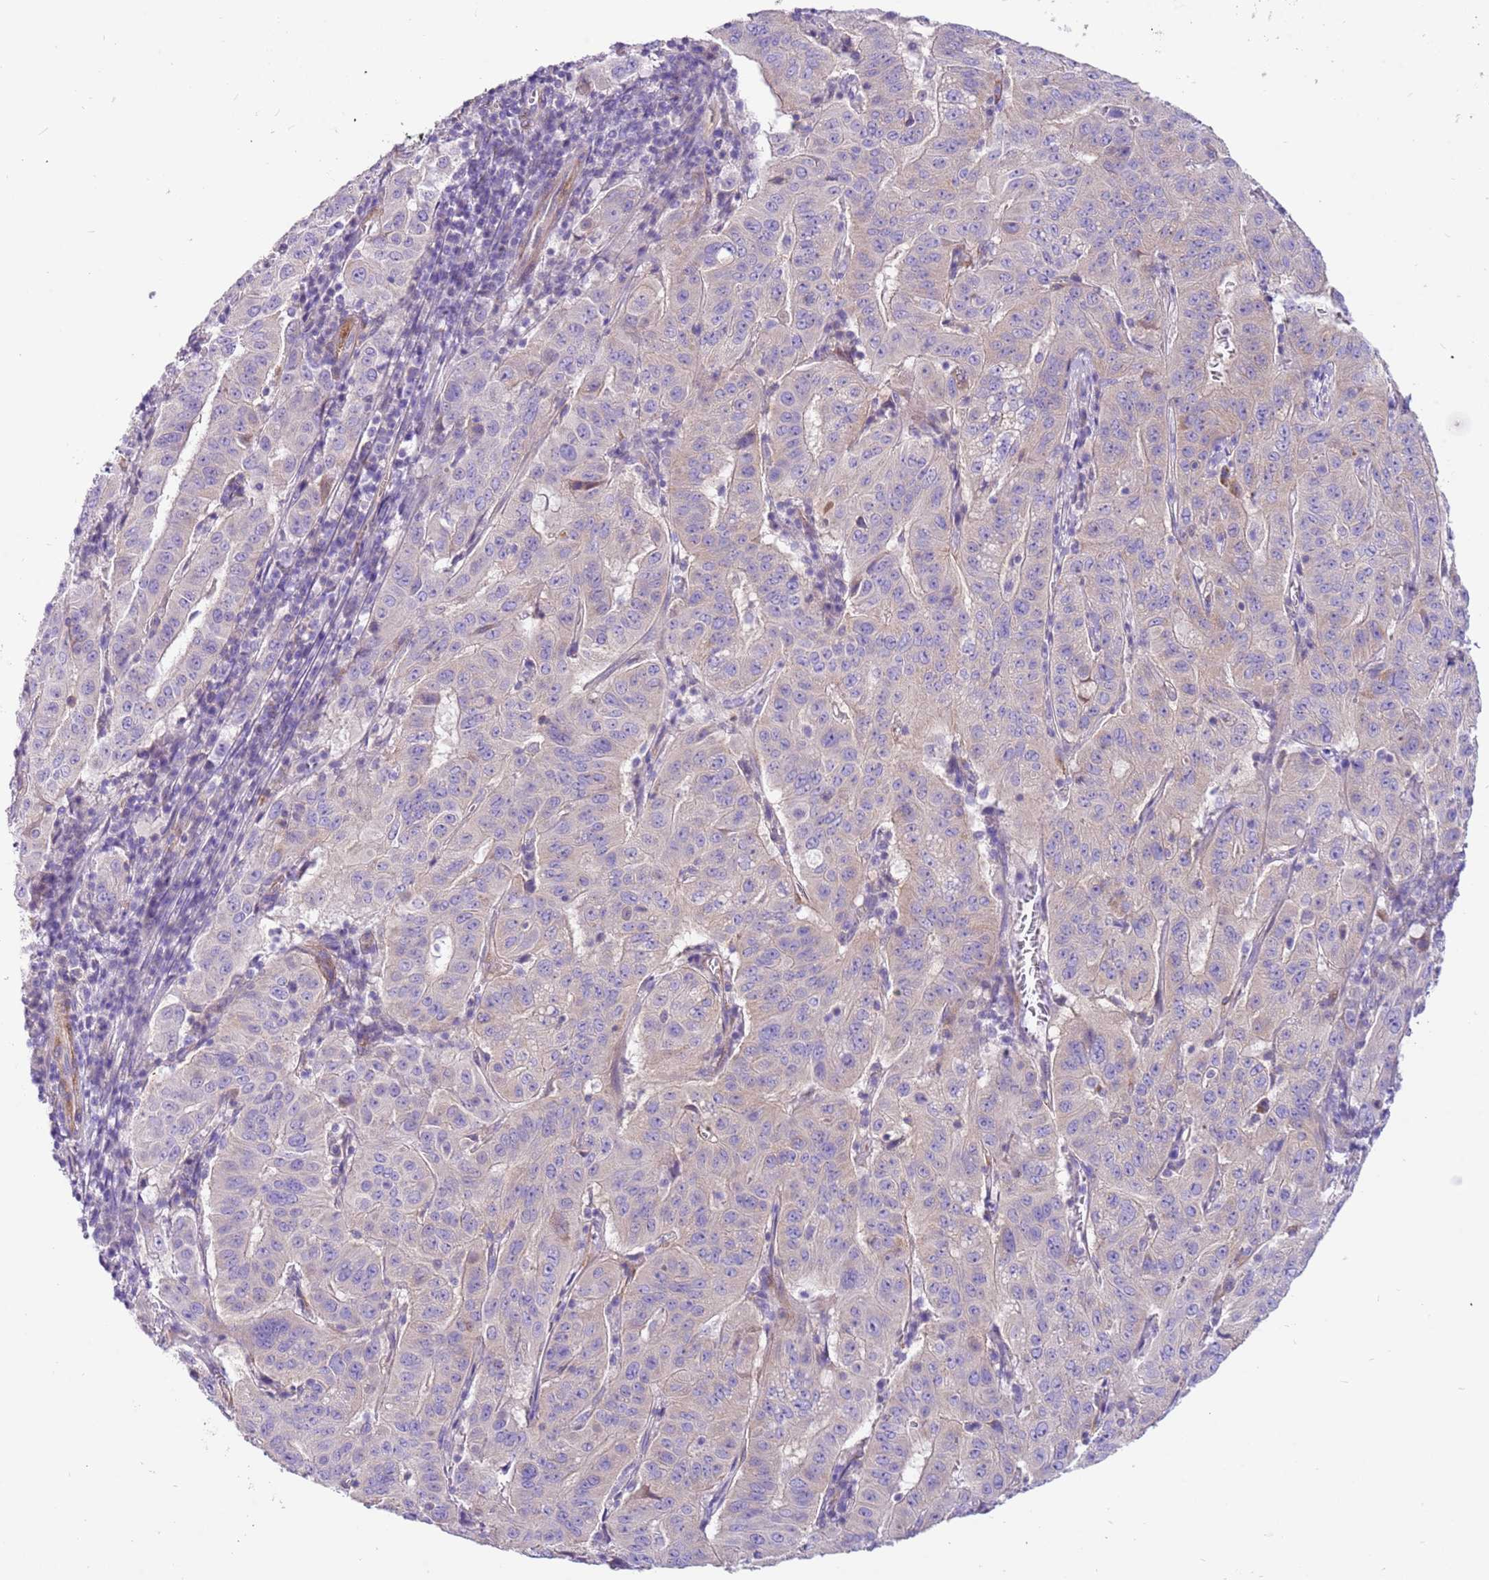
{"staining": {"intensity": "negative", "quantity": "none", "location": "none"}, "tissue": "pancreatic cancer", "cell_type": "Tumor cells", "image_type": "cancer", "snomed": [{"axis": "morphology", "description": "Adenocarcinoma, NOS"}, {"axis": "topography", "description": "Pancreas"}], "caption": "Immunohistochemical staining of pancreatic cancer reveals no significant staining in tumor cells.", "gene": "SERINC3", "patient": {"sex": "male", "age": 63}}